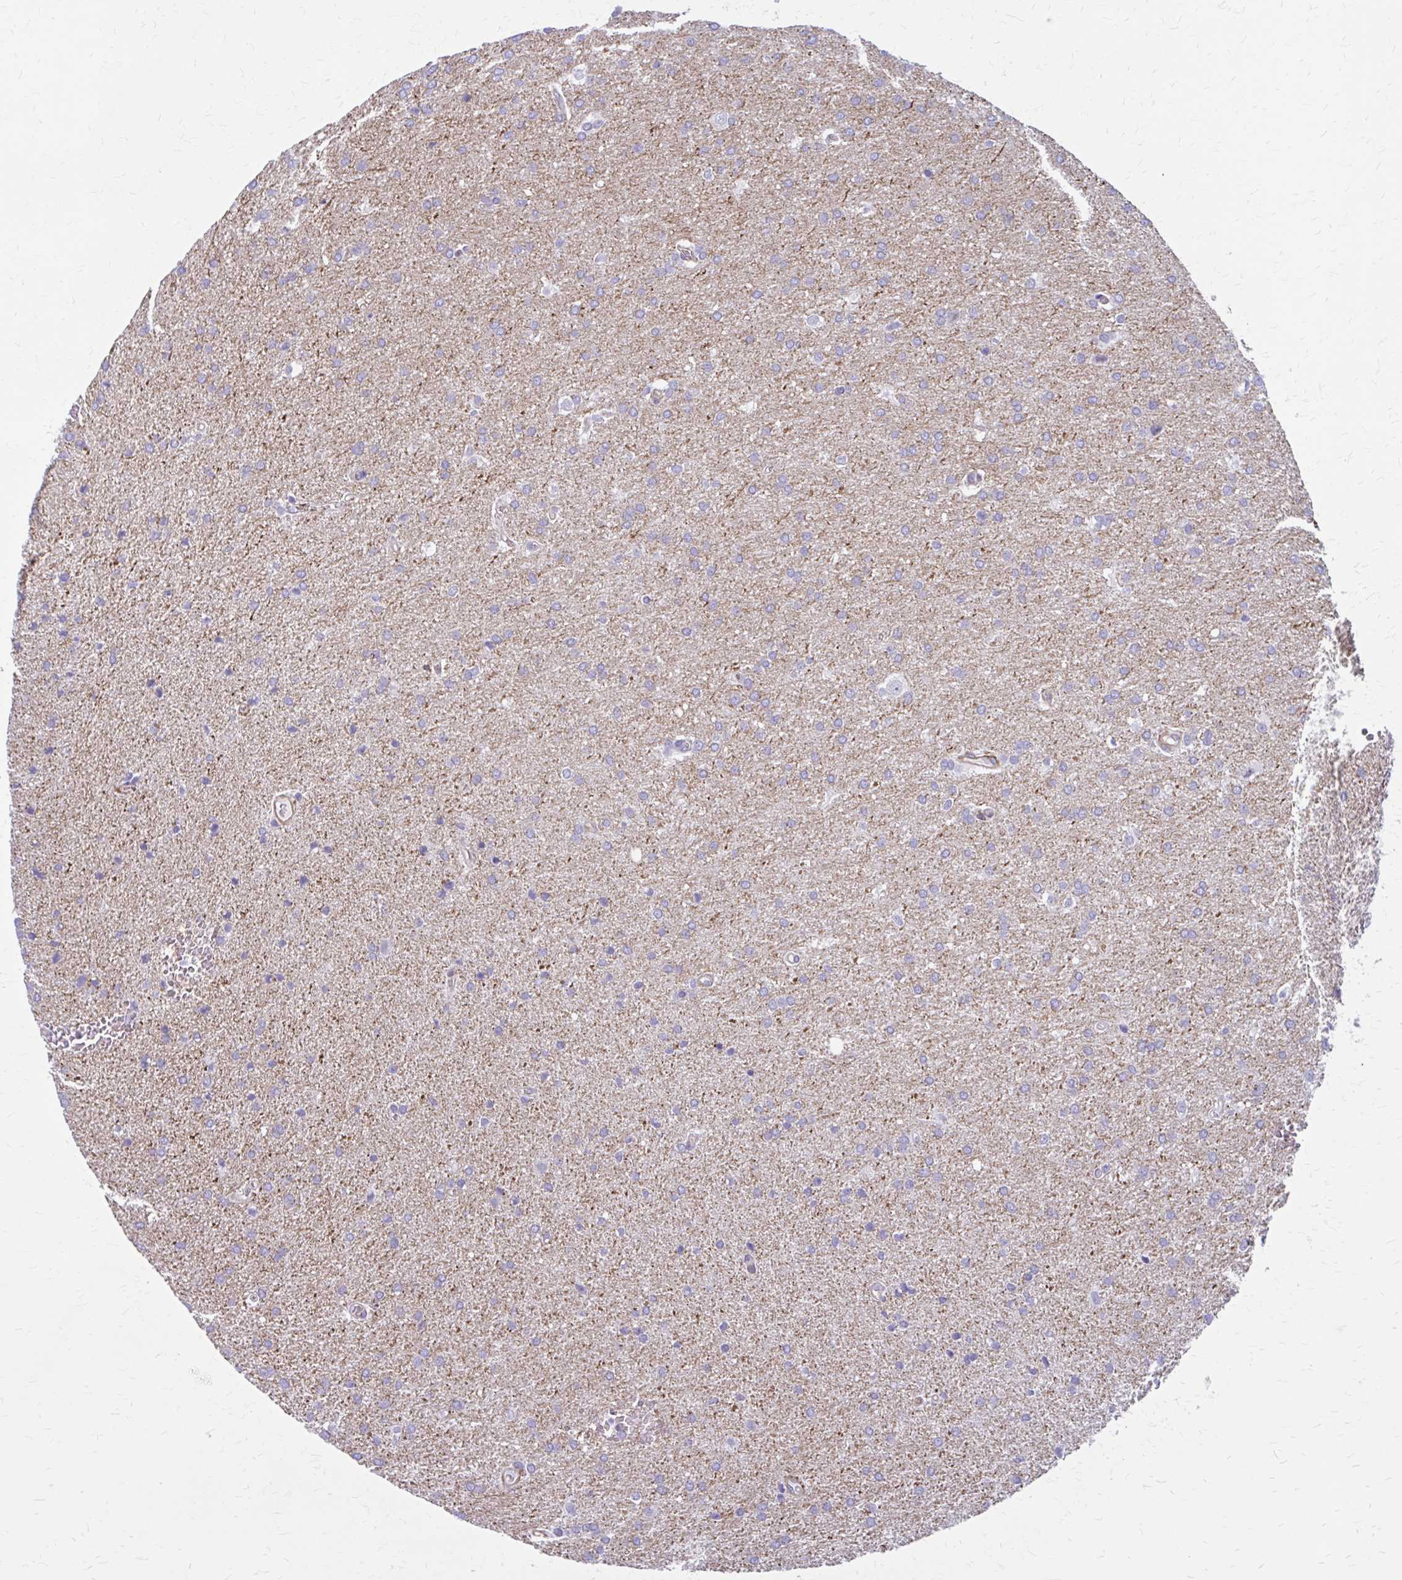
{"staining": {"intensity": "negative", "quantity": "none", "location": "none"}, "tissue": "glioma", "cell_type": "Tumor cells", "image_type": "cancer", "snomed": [{"axis": "morphology", "description": "Glioma, malignant, Low grade"}, {"axis": "topography", "description": "Brain"}], "caption": "Low-grade glioma (malignant) stained for a protein using immunohistochemistry (IHC) displays no positivity tumor cells.", "gene": "AKAP12", "patient": {"sex": "female", "age": 34}}